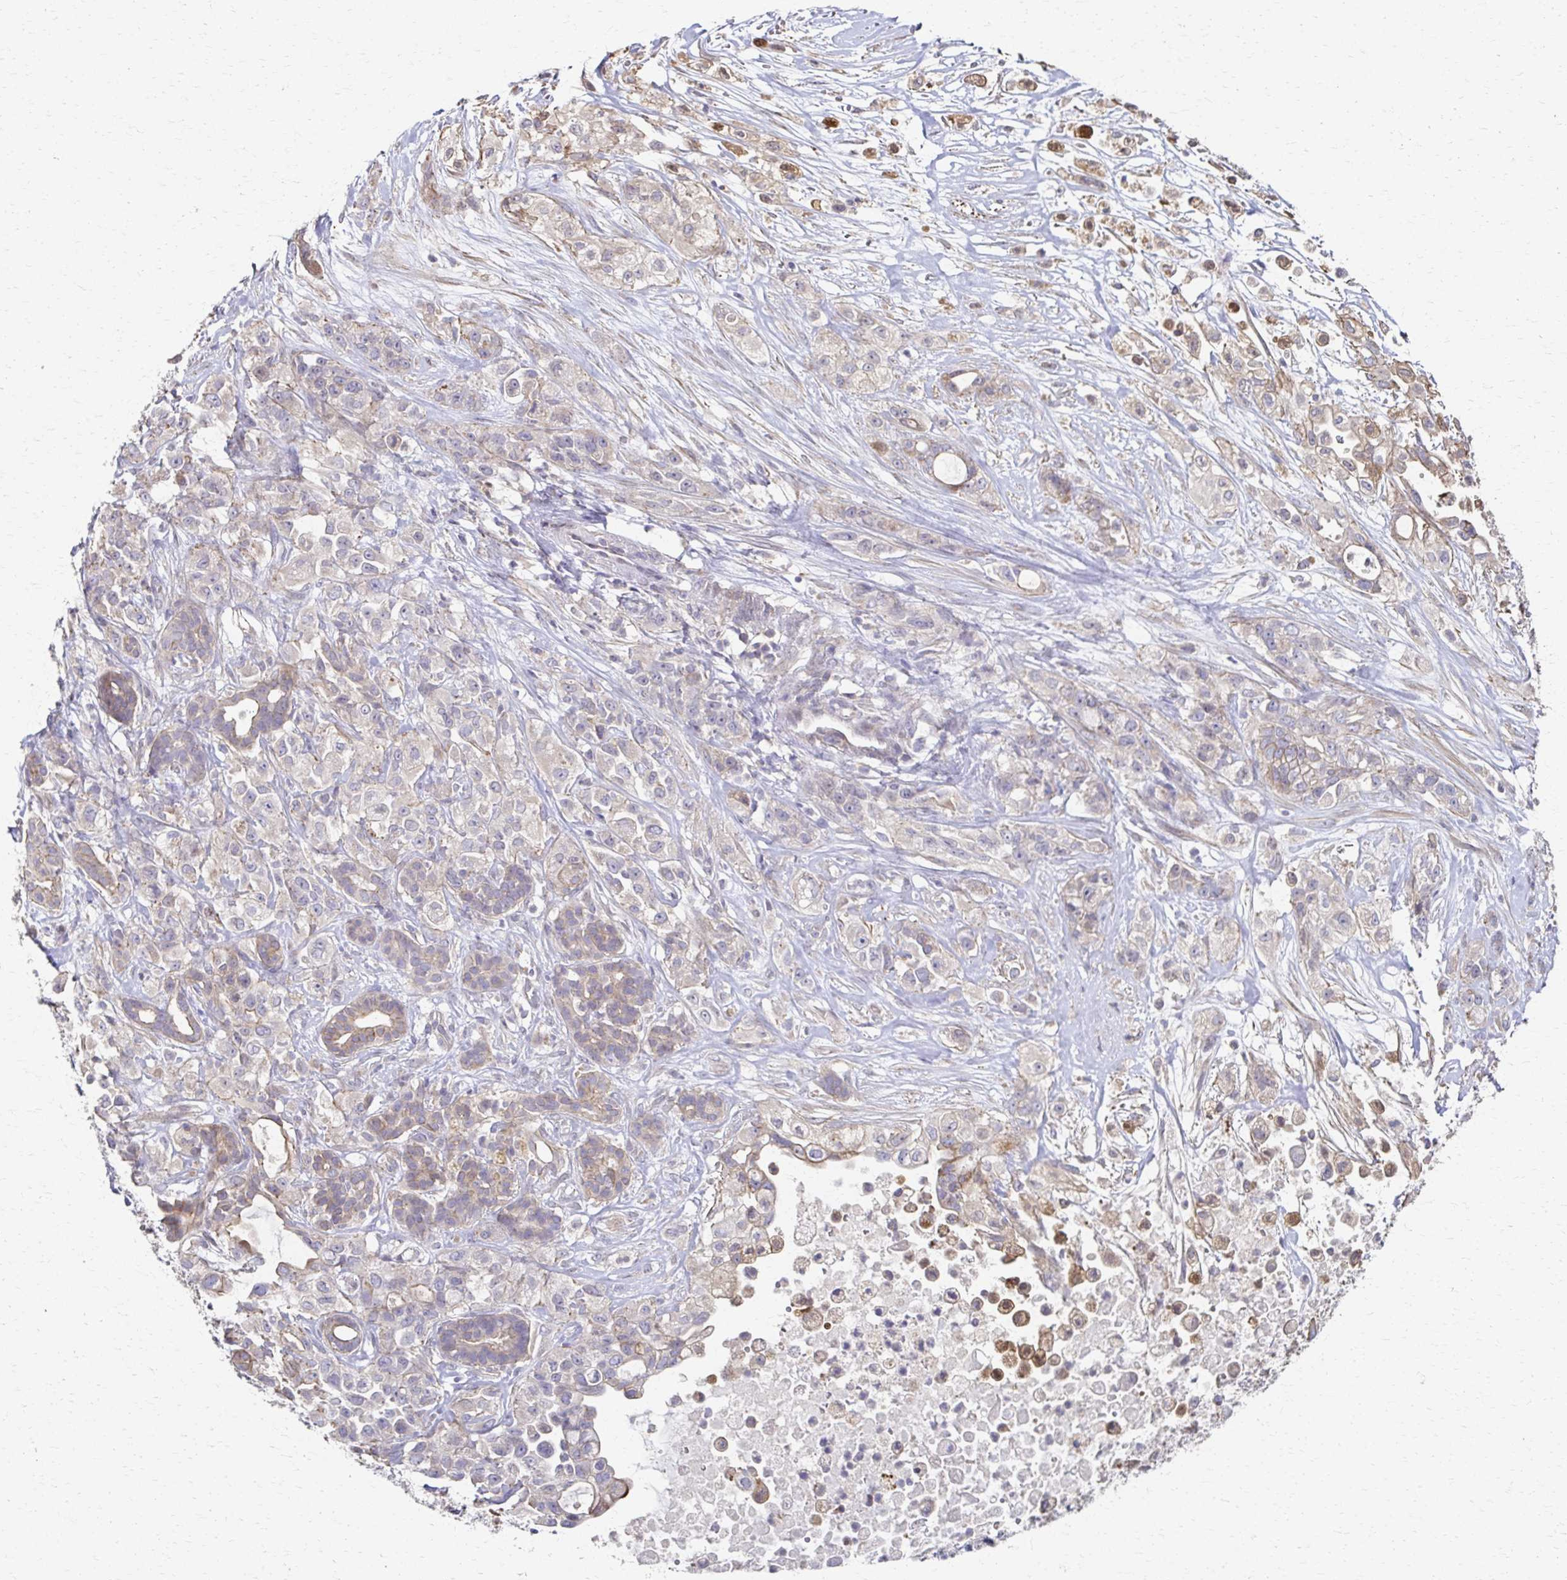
{"staining": {"intensity": "weak", "quantity": "<25%", "location": "cytoplasmic/membranous"}, "tissue": "pancreatic cancer", "cell_type": "Tumor cells", "image_type": "cancer", "snomed": [{"axis": "morphology", "description": "Adenocarcinoma, NOS"}, {"axis": "topography", "description": "Pancreas"}], "caption": "High magnification brightfield microscopy of pancreatic cancer stained with DAB (3,3'-diaminobenzidine) (brown) and counterstained with hematoxylin (blue): tumor cells show no significant expression.", "gene": "EOLA2", "patient": {"sex": "male", "age": 44}}